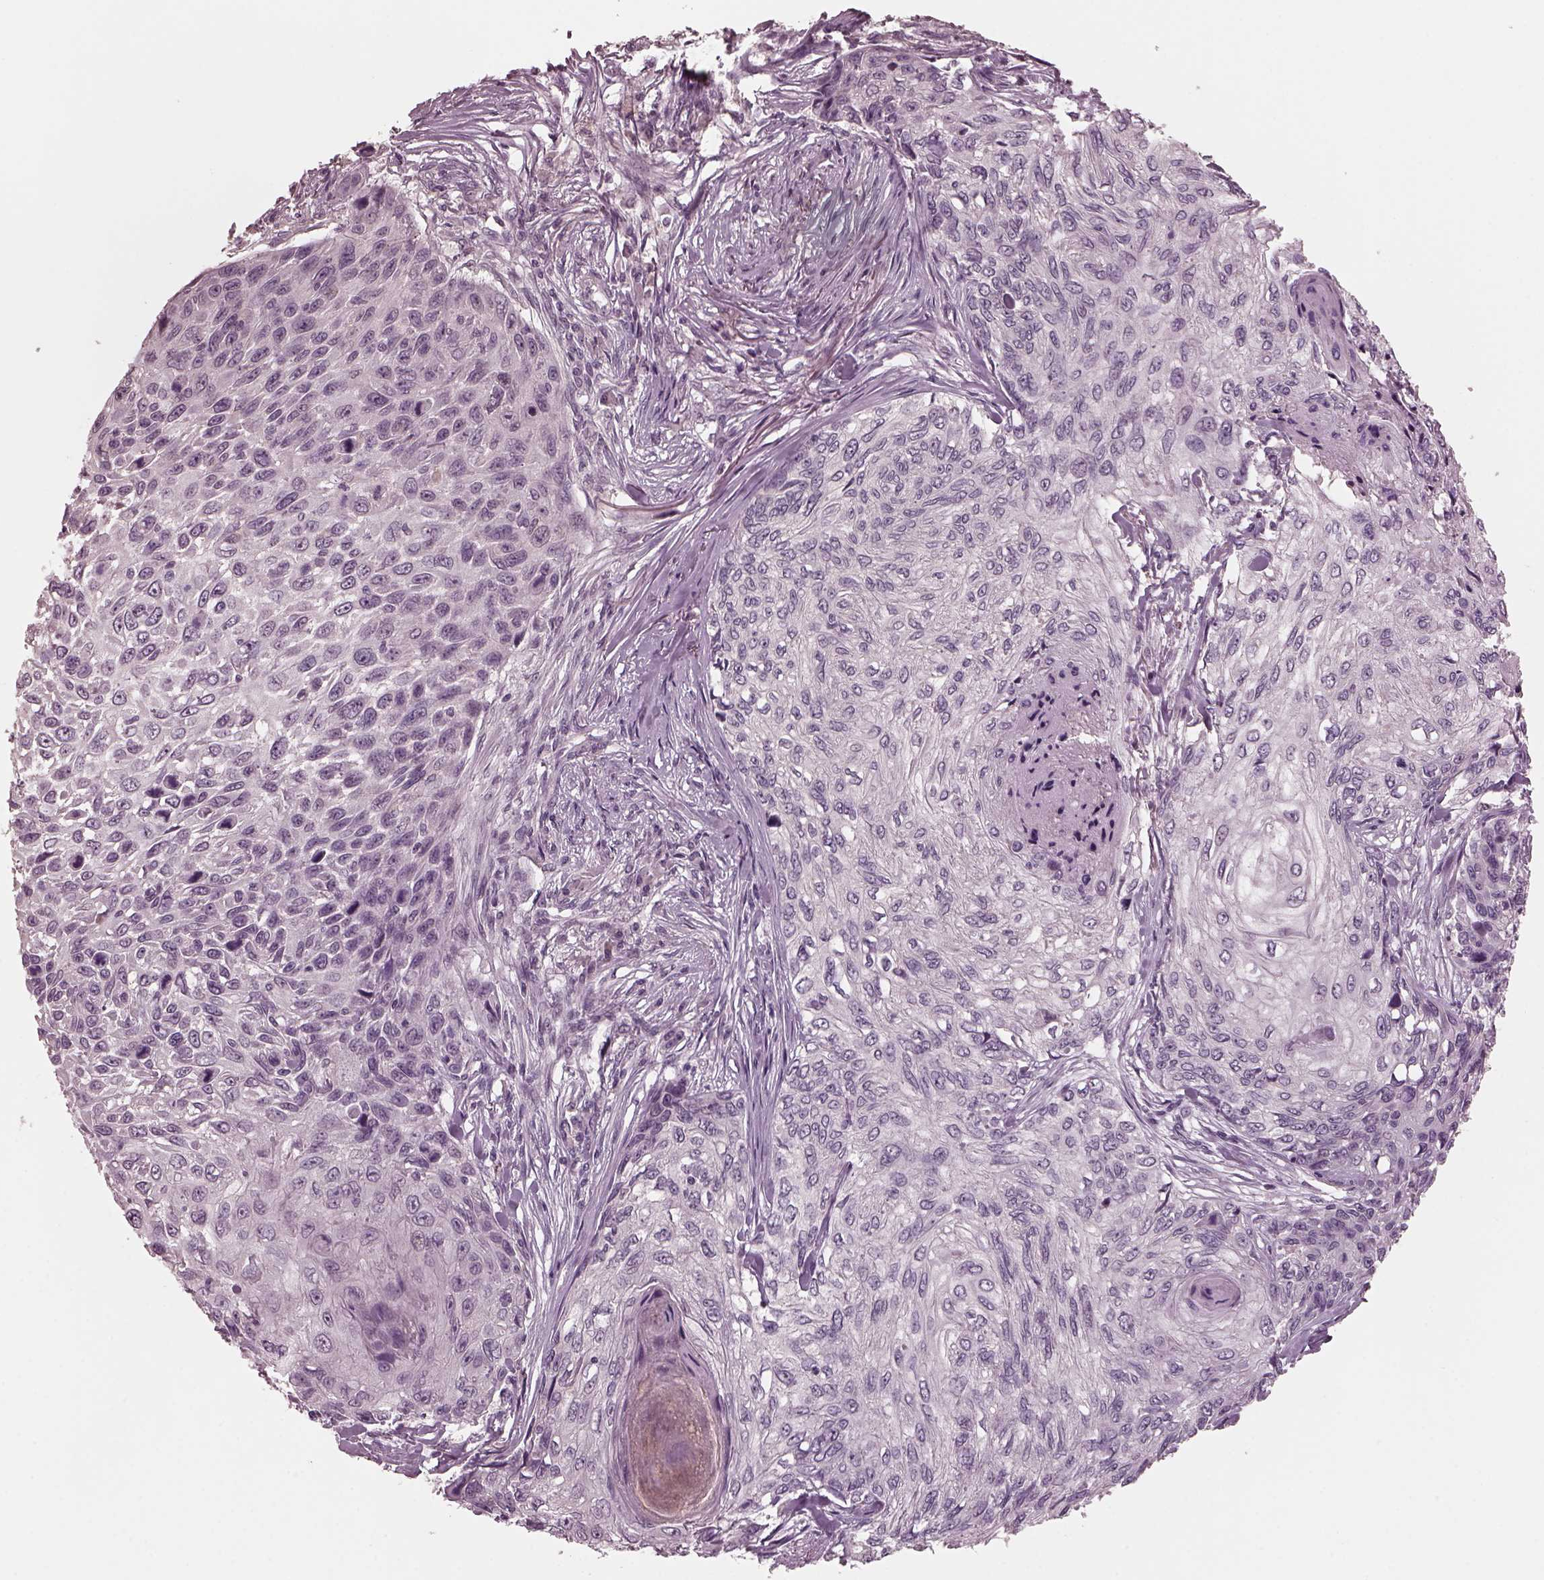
{"staining": {"intensity": "negative", "quantity": "none", "location": "none"}, "tissue": "skin cancer", "cell_type": "Tumor cells", "image_type": "cancer", "snomed": [{"axis": "morphology", "description": "Squamous cell carcinoma, NOS"}, {"axis": "topography", "description": "Skin"}], "caption": "Micrograph shows no significant protein expression in tumor cells of skin cancer (squamous cell carcinoma). The staining was performed using DAB (3,3'-diaminobenzidine) to visualize the protein expression in brown, while the nuclei were stained in blue with hematoxylin (Magnification: 20x).", "gene": "RCVRN", "patient": {"sex": "male", "age": 92}}